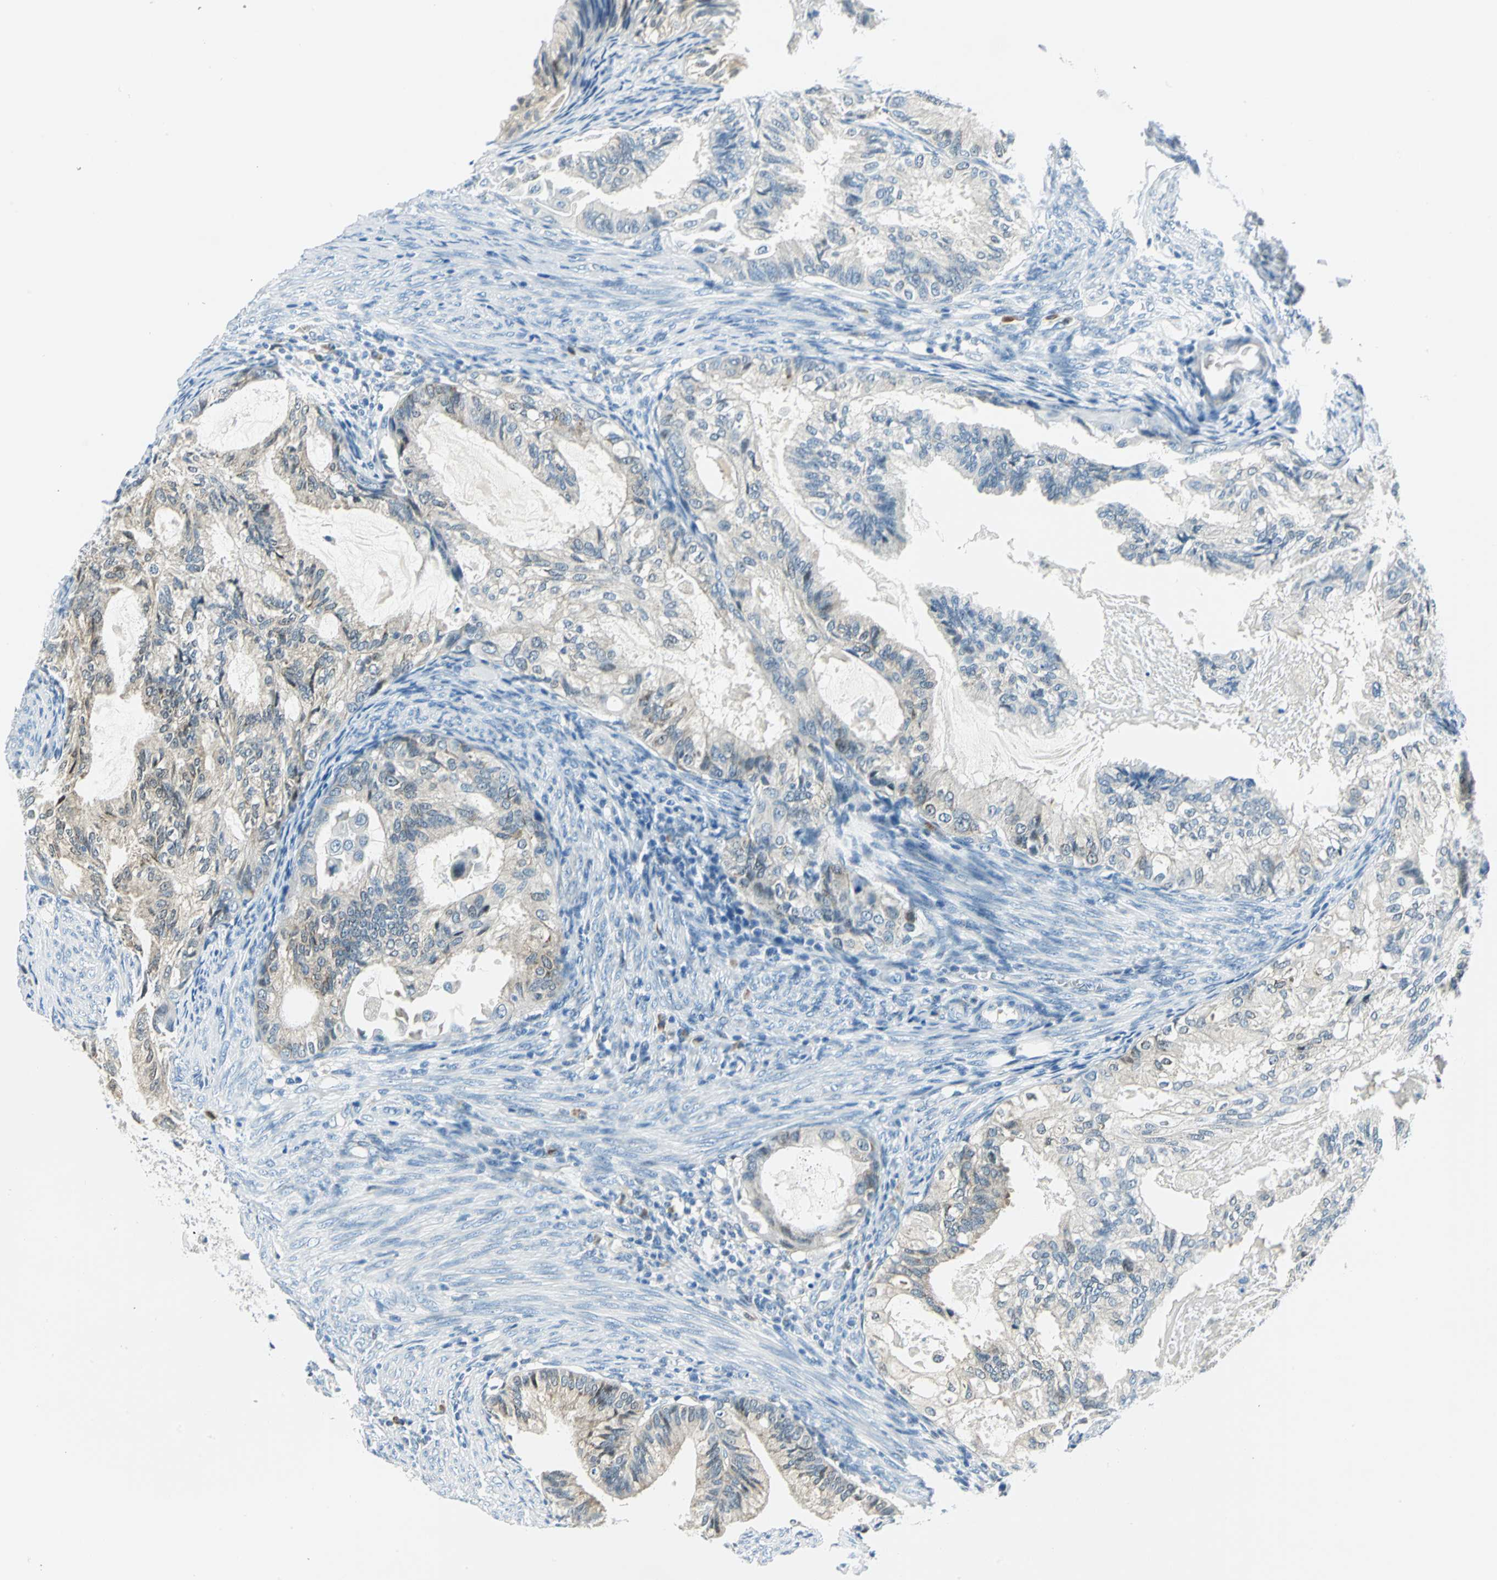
{"staining": {"intensity": "moderate", "quantity": "25%-75%", "location": "cytoplasmic/membranous,nuclear"}, "tissue": "cervical cancer", "cell_type": "Tumor cells", "image_type": "cancer", "snomed": [{"axis": "morphology", "description": "Normal tissue, NOS"}, {"axis": "morphology", "description": "Adenocarcinoma, NOS"}, {"axis": "topography", "description": "Cervix"}, {"axis": "topography", "description": "Endometrium"}], "caption": "The histopathology image demonstrates staining of cervical adenocarcinoma, revealing moderate cytoplasmic/membranous and nuclear protein staining (brown color) within tumor cells.", "gene": "AKR1A1", "patient": {"sex": "female", "age": 86}}